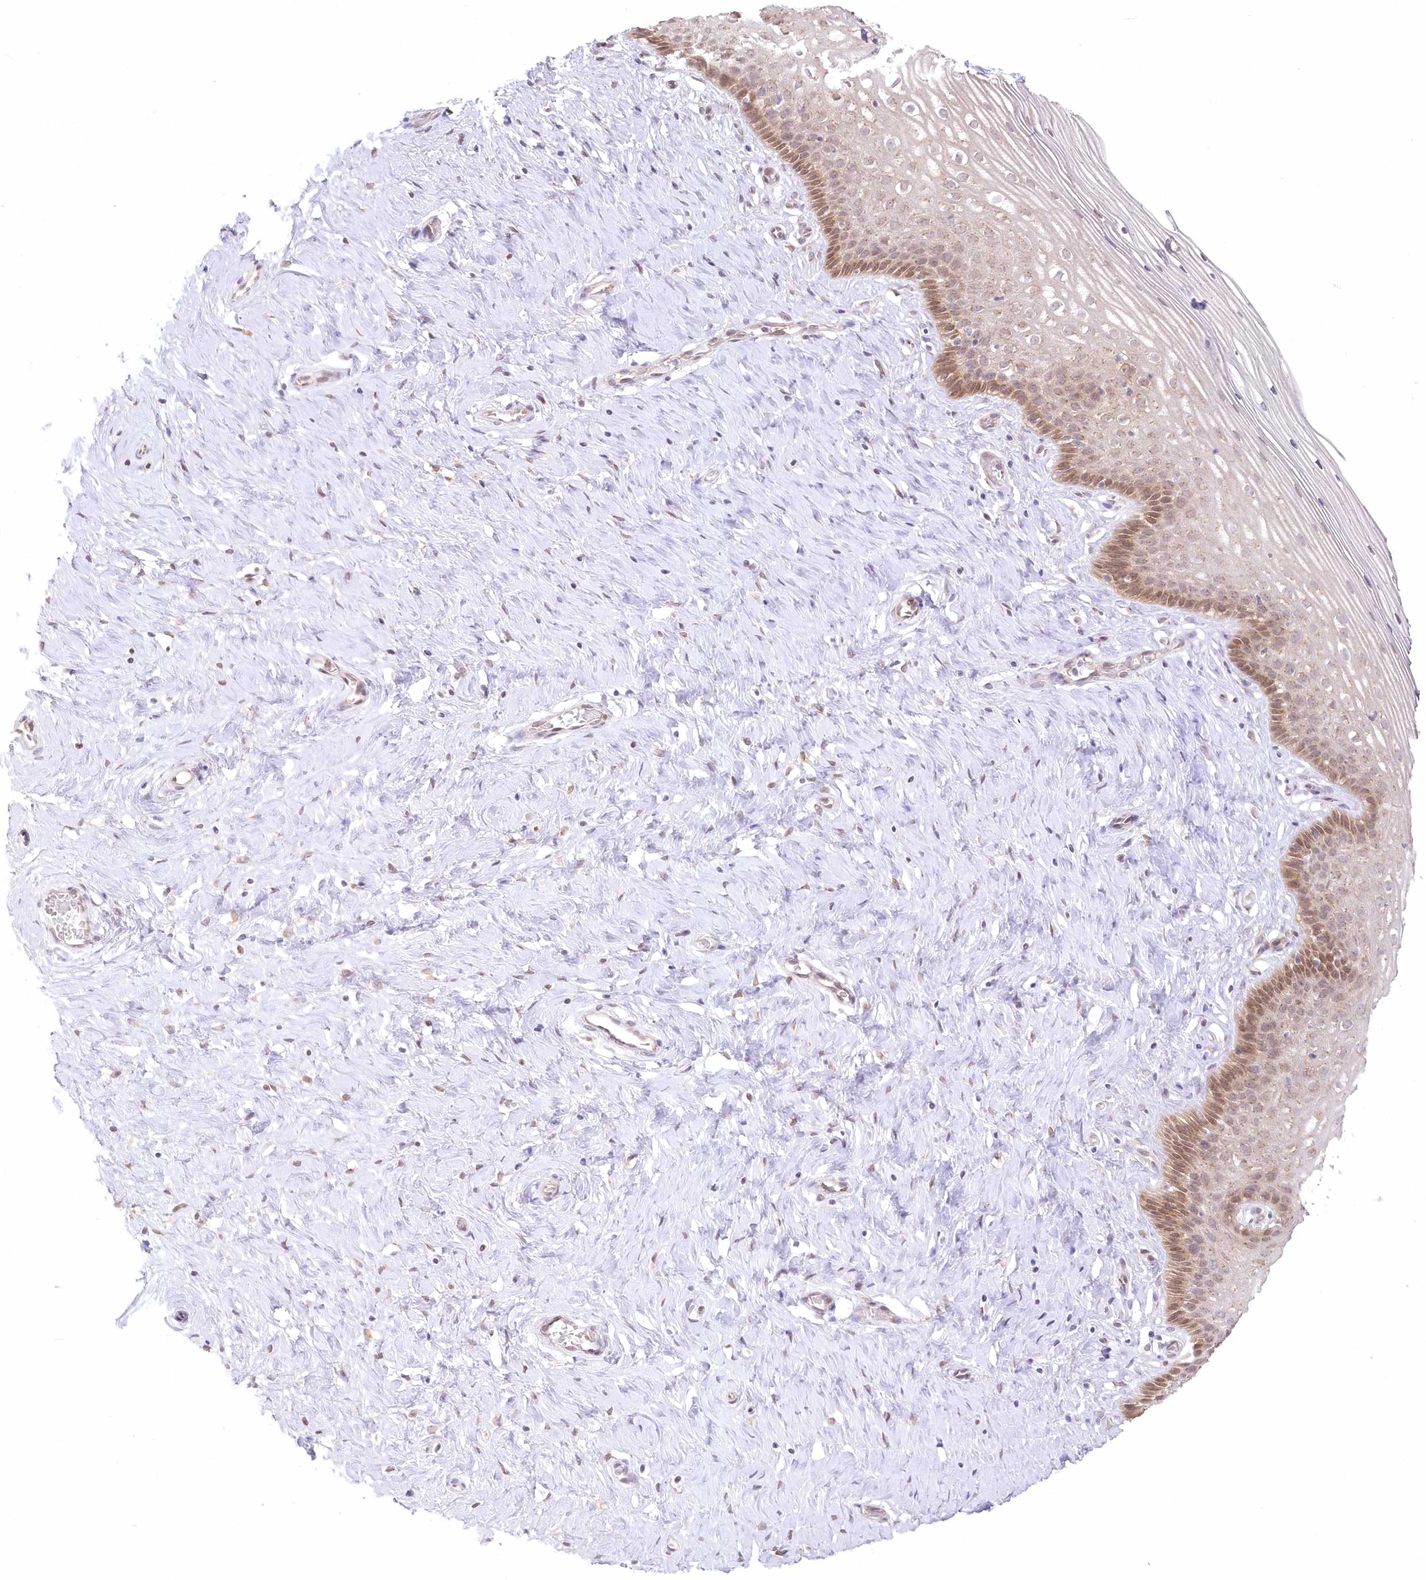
{"staining": {"intensity": "moderate", "quantity": "25%-75%", "location": "cytoplasmic/membranous,nuclear"}, "tissue": "cervix", "cell_type": "Glandular cells", "image_type": "normal", "snomed": [{"axis": "morphology", "description": "Normal tissue, NOS"}, {"axis": "topography", "description": "Cervix"}], "caption": "A medium amount of moderate cytoplasmic/membranous,nuclear positivity is identified in approximately 25%-75% of glandular cells in normal cervix.", "gene": "RNPEP", "patient": {"sex": "female", "age": 33}}